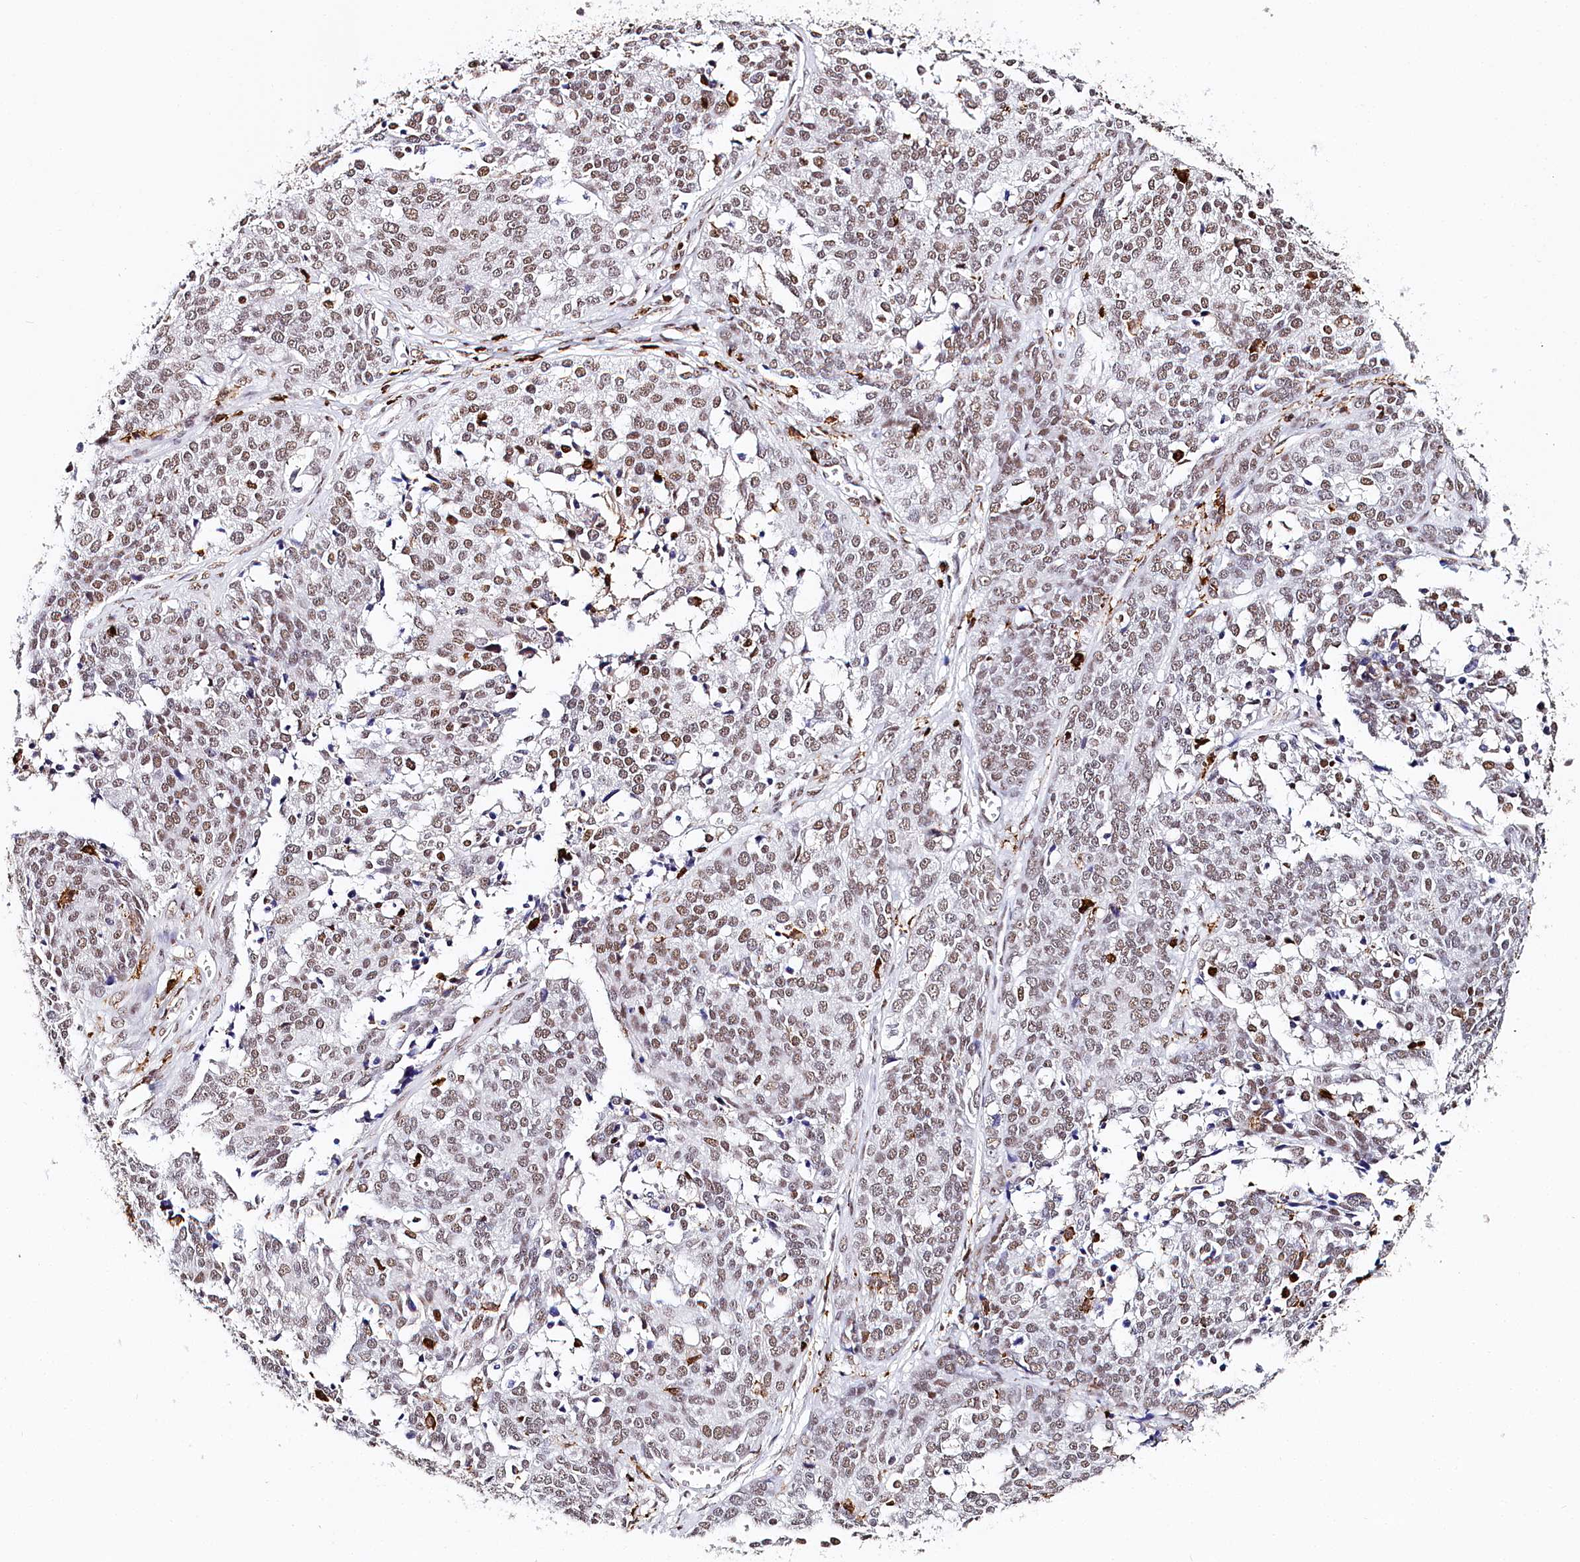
{"staining": {"intensity": "weak", "quantity": ">75%", "location": "nuclear"}, "tissue": "ovarian cancer", "cell_type": "Tumor cells", "image_type": "cancer", "snomed": [{"axis": "morphology", "description": "Cystadenocarcinoma, serous, NOS"}, {"axis": "topography", "description": "Ovary"}], "caption": "Human ovarian cancer (serous cystadenocarcinoma) stained with a protein marker shows weak staining in tumor cells.", "gene": "BARD1", "patient": {"sex": "female", "age": 44}}